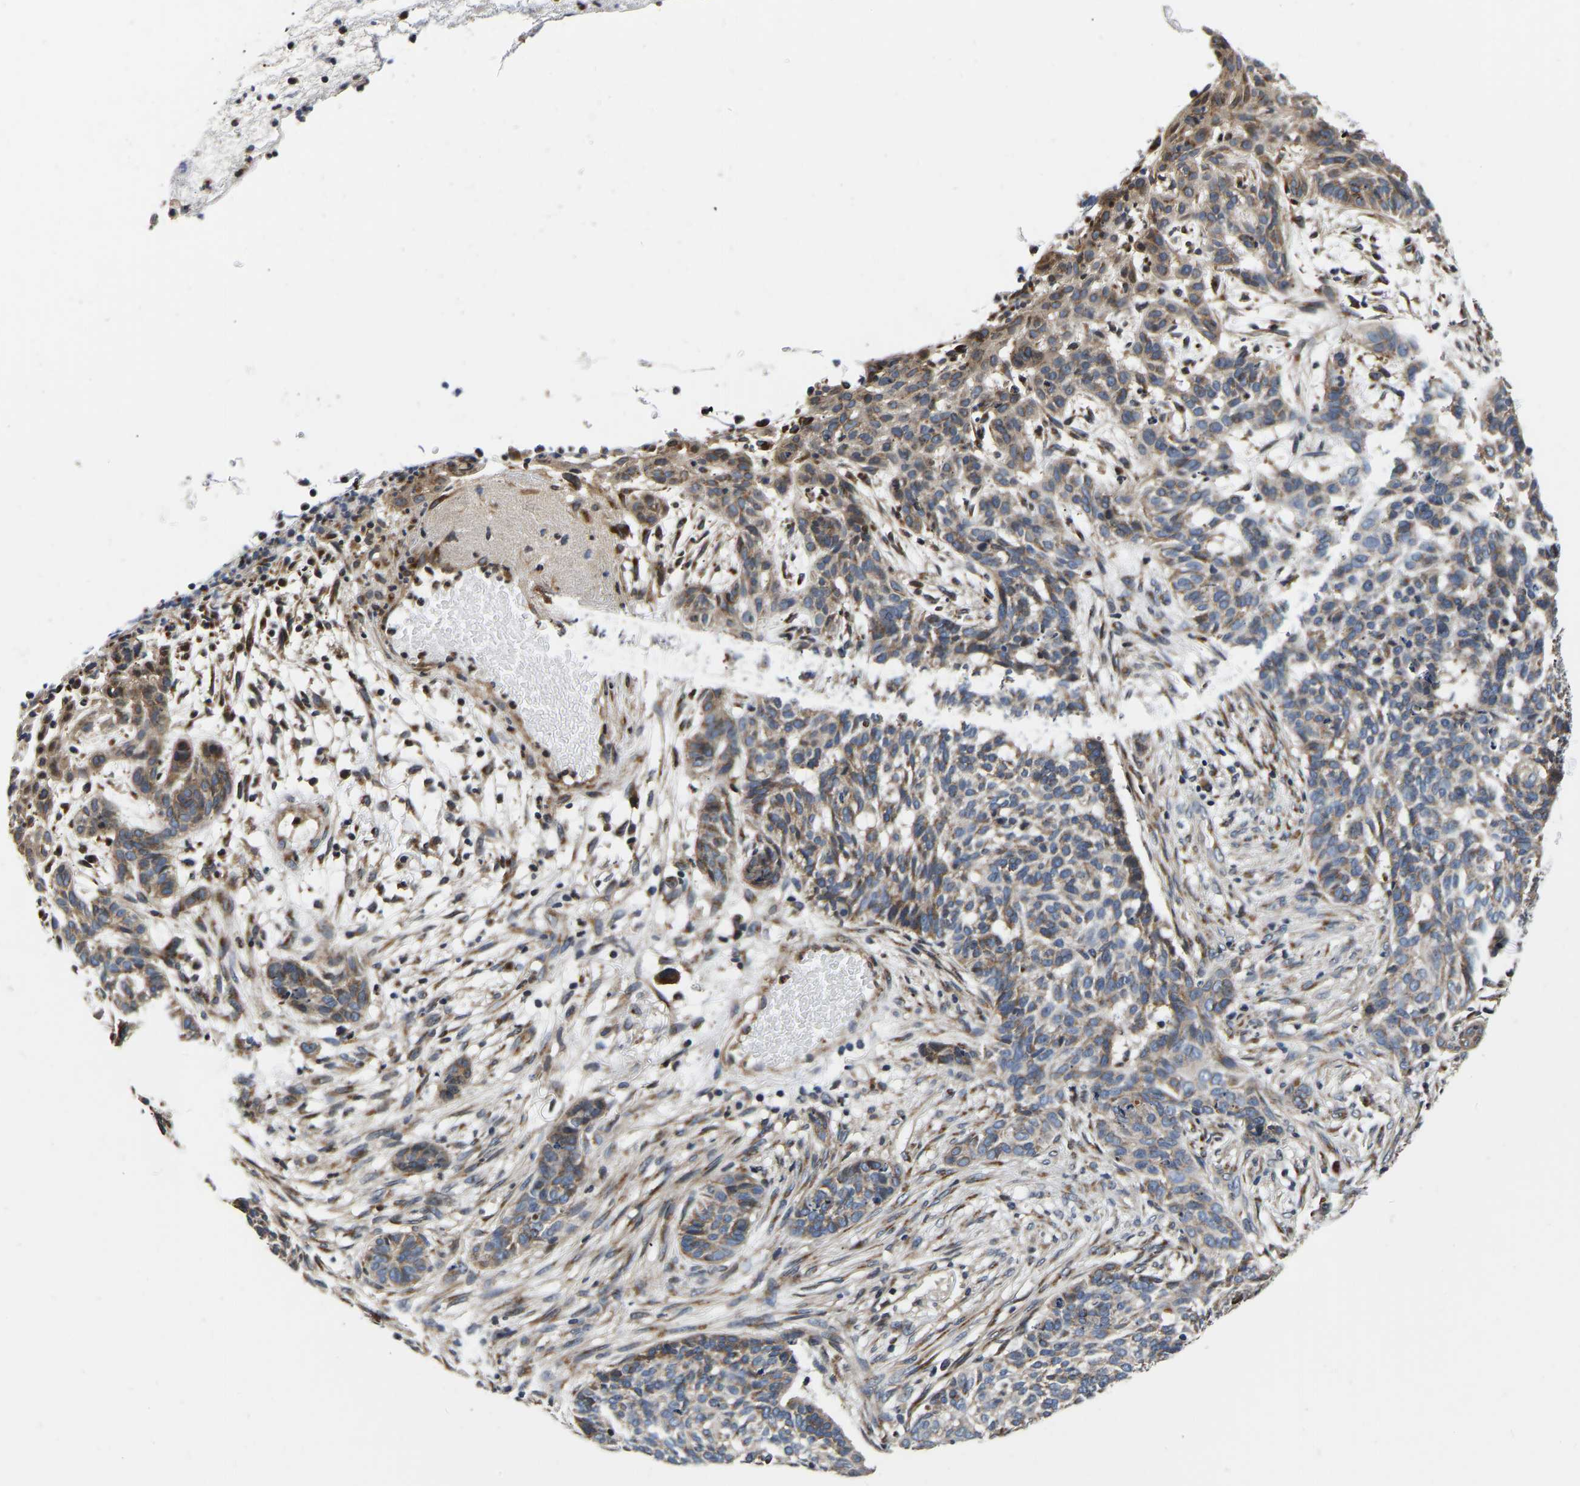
{"staining": {"intensity": "moderate", "quantity": ">75%", "location": "cytoplasmic/membranous"}, "tissue": "skin cancer", "cell_type": "Tumor cells", "image_type": "cancer", "snomed": [{"axis": "morphology", "description": "Basal cell carcinoma"}, {"axis": "topography", "description": "Skin"}], "caption": "An immunohistochemistry (IHC) micrograph of neoplastic tissue is shown. Protein staining in brown labels moderate cytoplasmic/membranous positivity in basal cell carcinoma (skin) within tumor cells.", "gene": "RABAC1", "patient": {"sex": "male", "age": 85}}